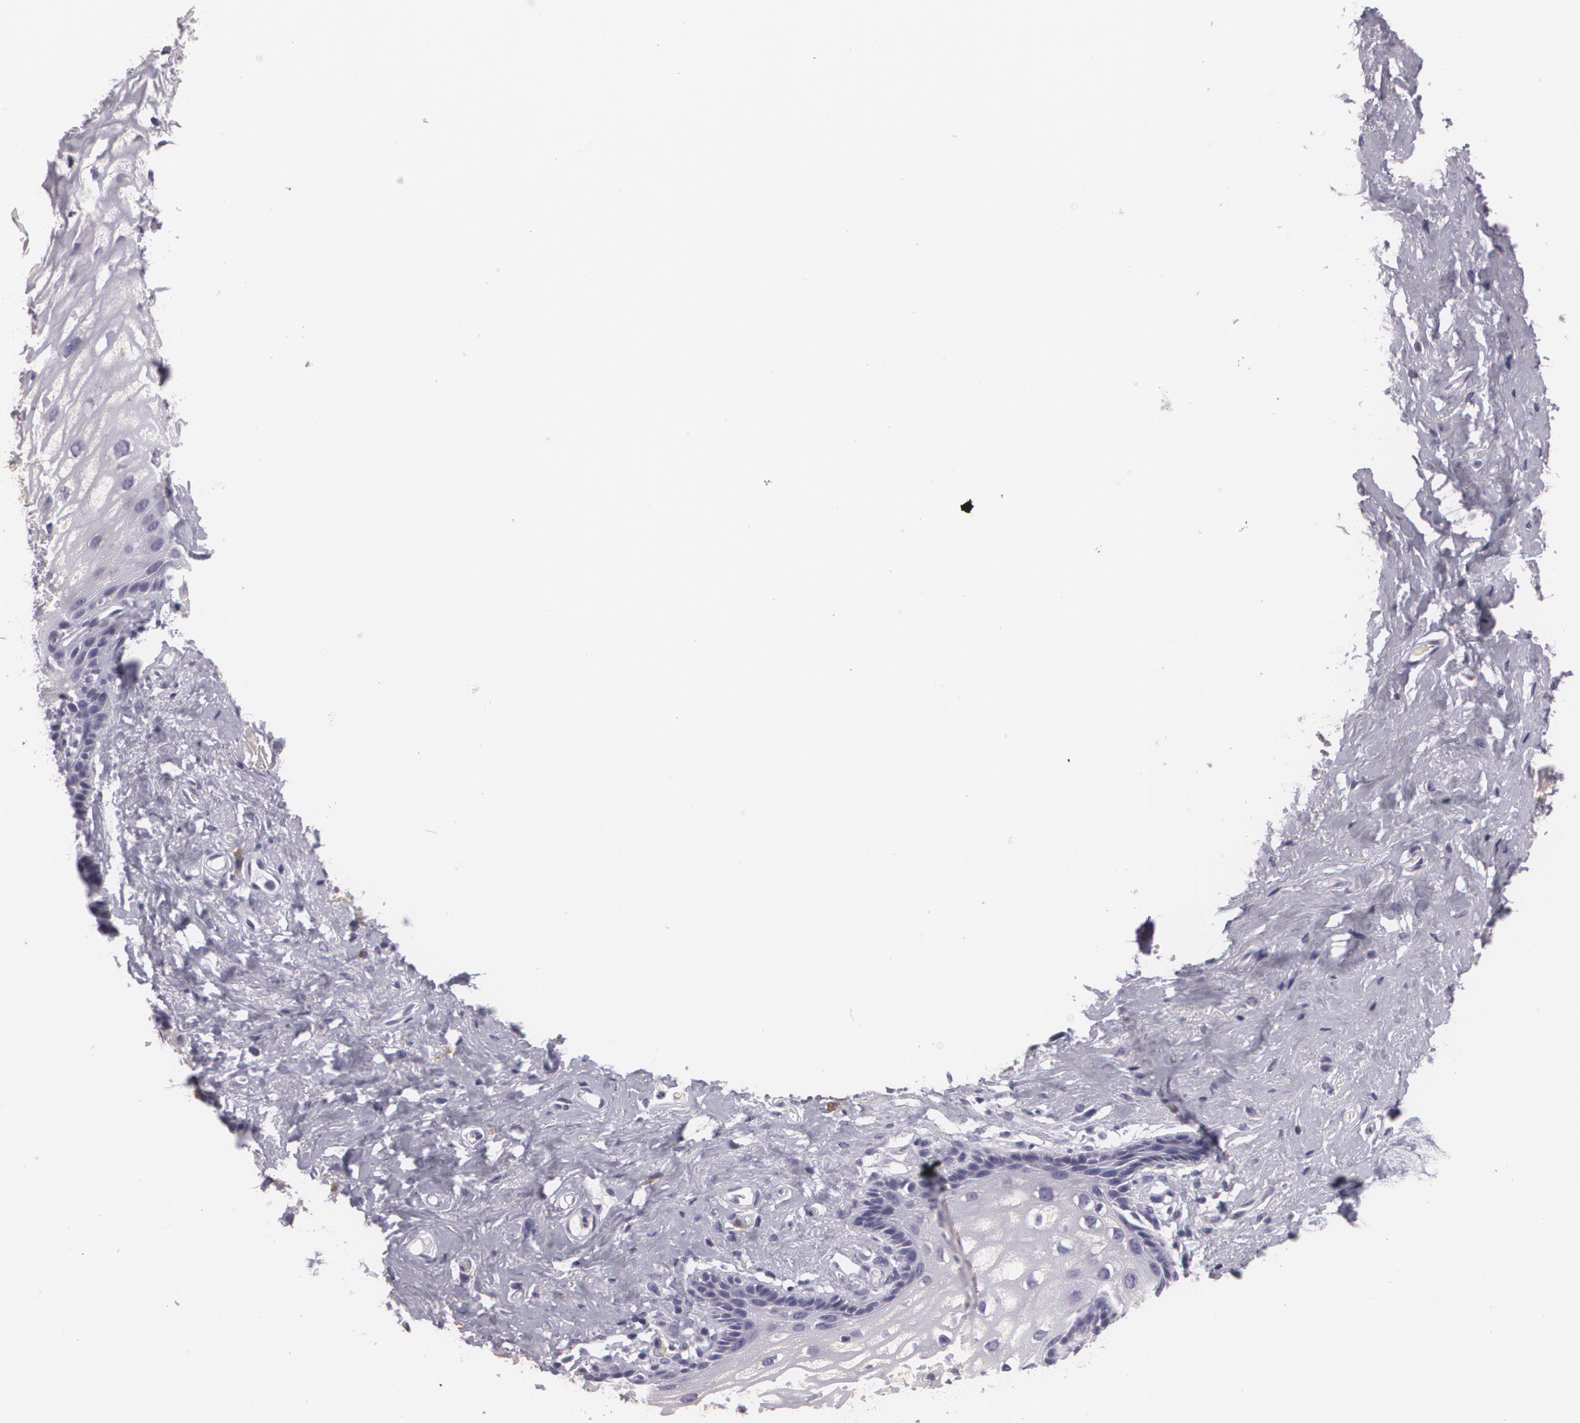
{"staining": {"intensity": "negative", "quantity": "none", "location": "none"}, "tissue": "vagina", "cell_type": "Squamous epithelial cells", "image_type": "normal", "snomed": [{"axis": "morphology", "description": "Normal tissue, NOS"}, {"axis": "topography", "description": "Vagina"}], "caption": "This is an IHC photomicrograph of benign human vagina. There is no staining in squamous epithelial cells.", "gene": "MAP2", "patient": {"sex": "female", "age": 61}}